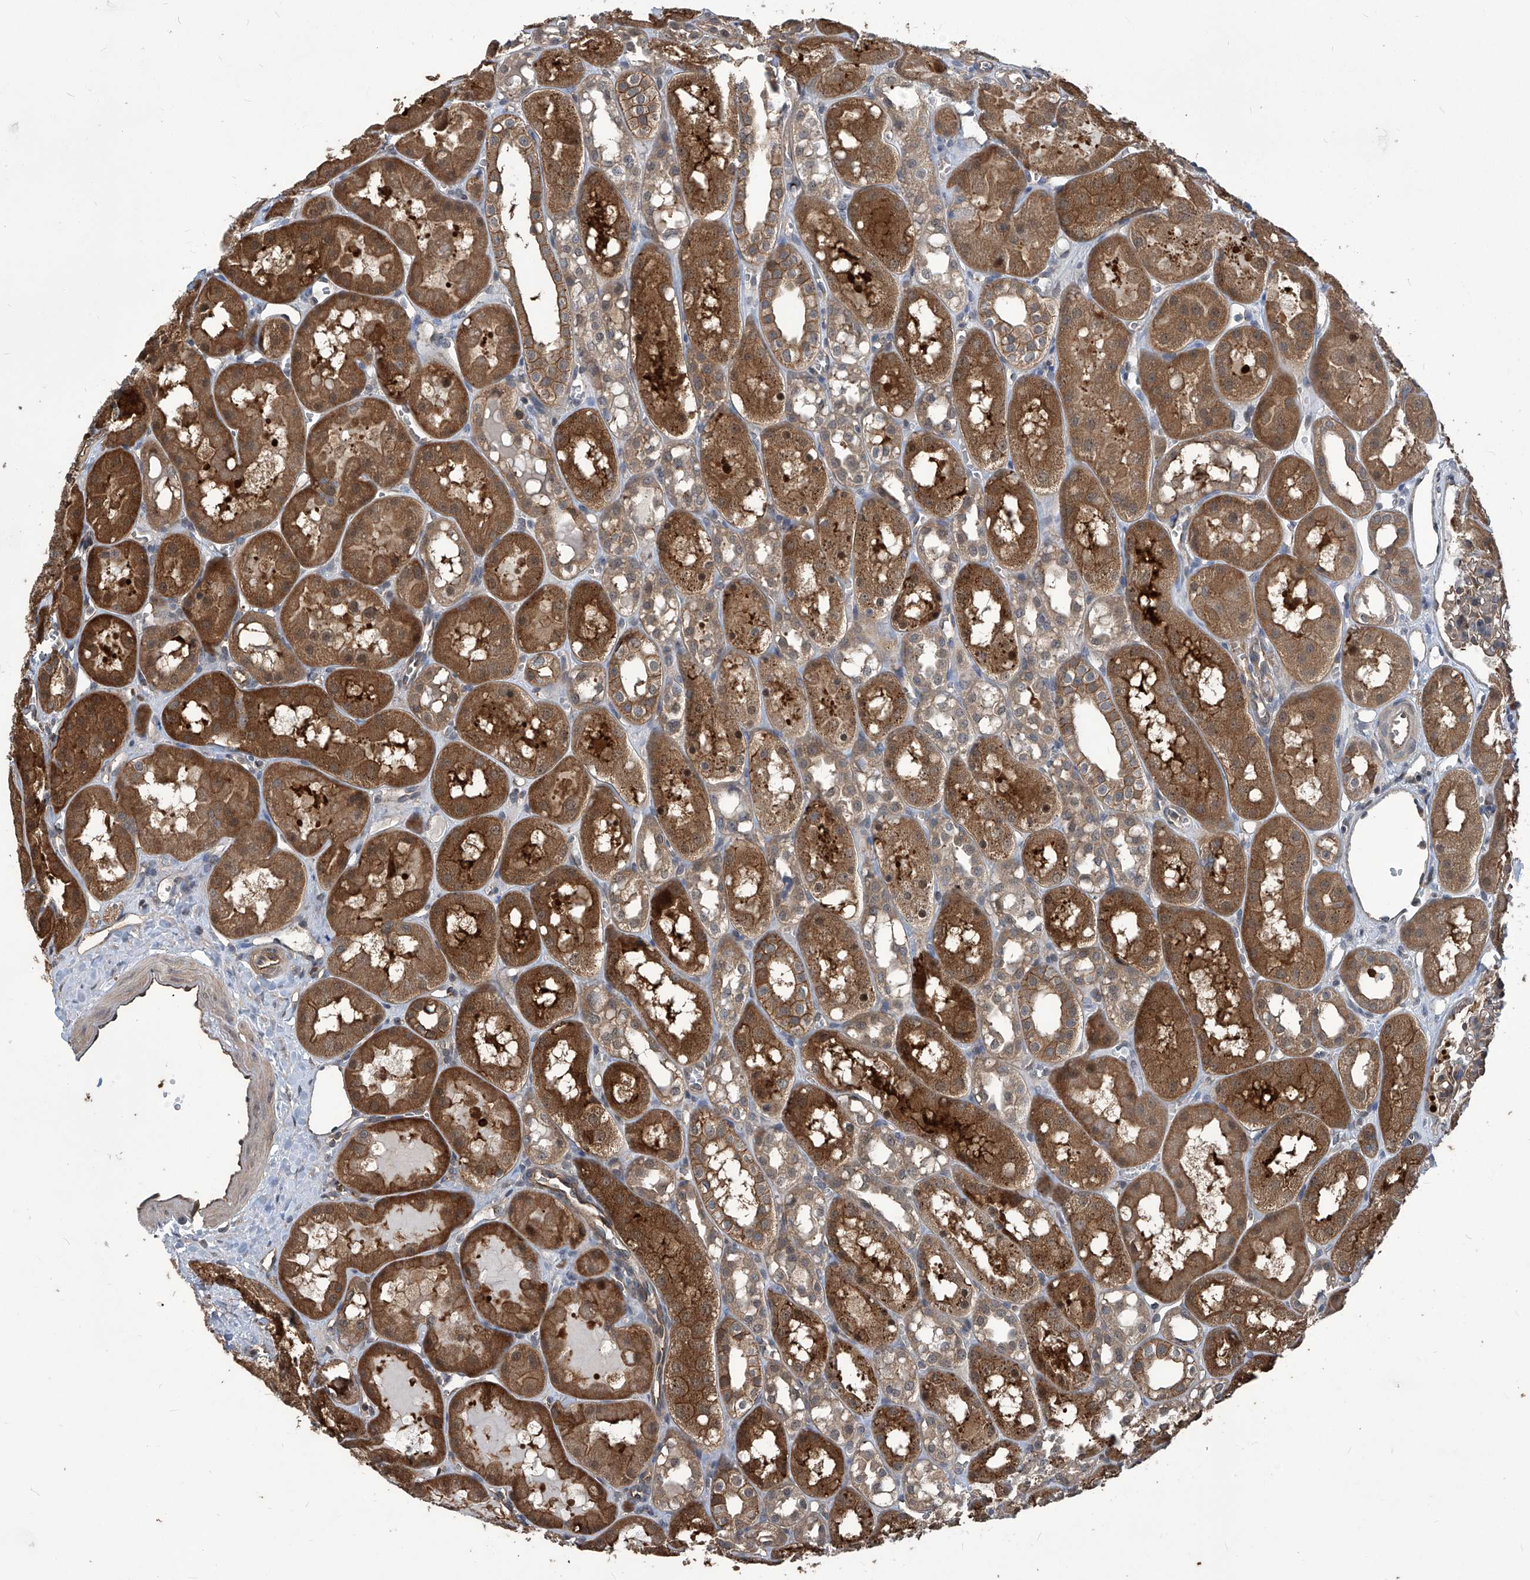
{"staining": {"intensity": "weak", "quantity": ">75%", "location": "cytoplasmic/membranous"}, "tissue": "kidney", "cell_type": "Cells in glomeruli", "image_type": "normal", "snomed": [{"axis": "morphology", "description": "Normal tissue, NOS"}, {"axis": "topography", "description": "Kidney"}], "caption": "Immunohistochemical staining of normal kidney shows >75% levels of weak cytoplasmic/membranous protein positivity in approximately >75% of cells in glomeruli.", "gene": "PSMB1", "patient": {"sex": "male", "age": 16}}